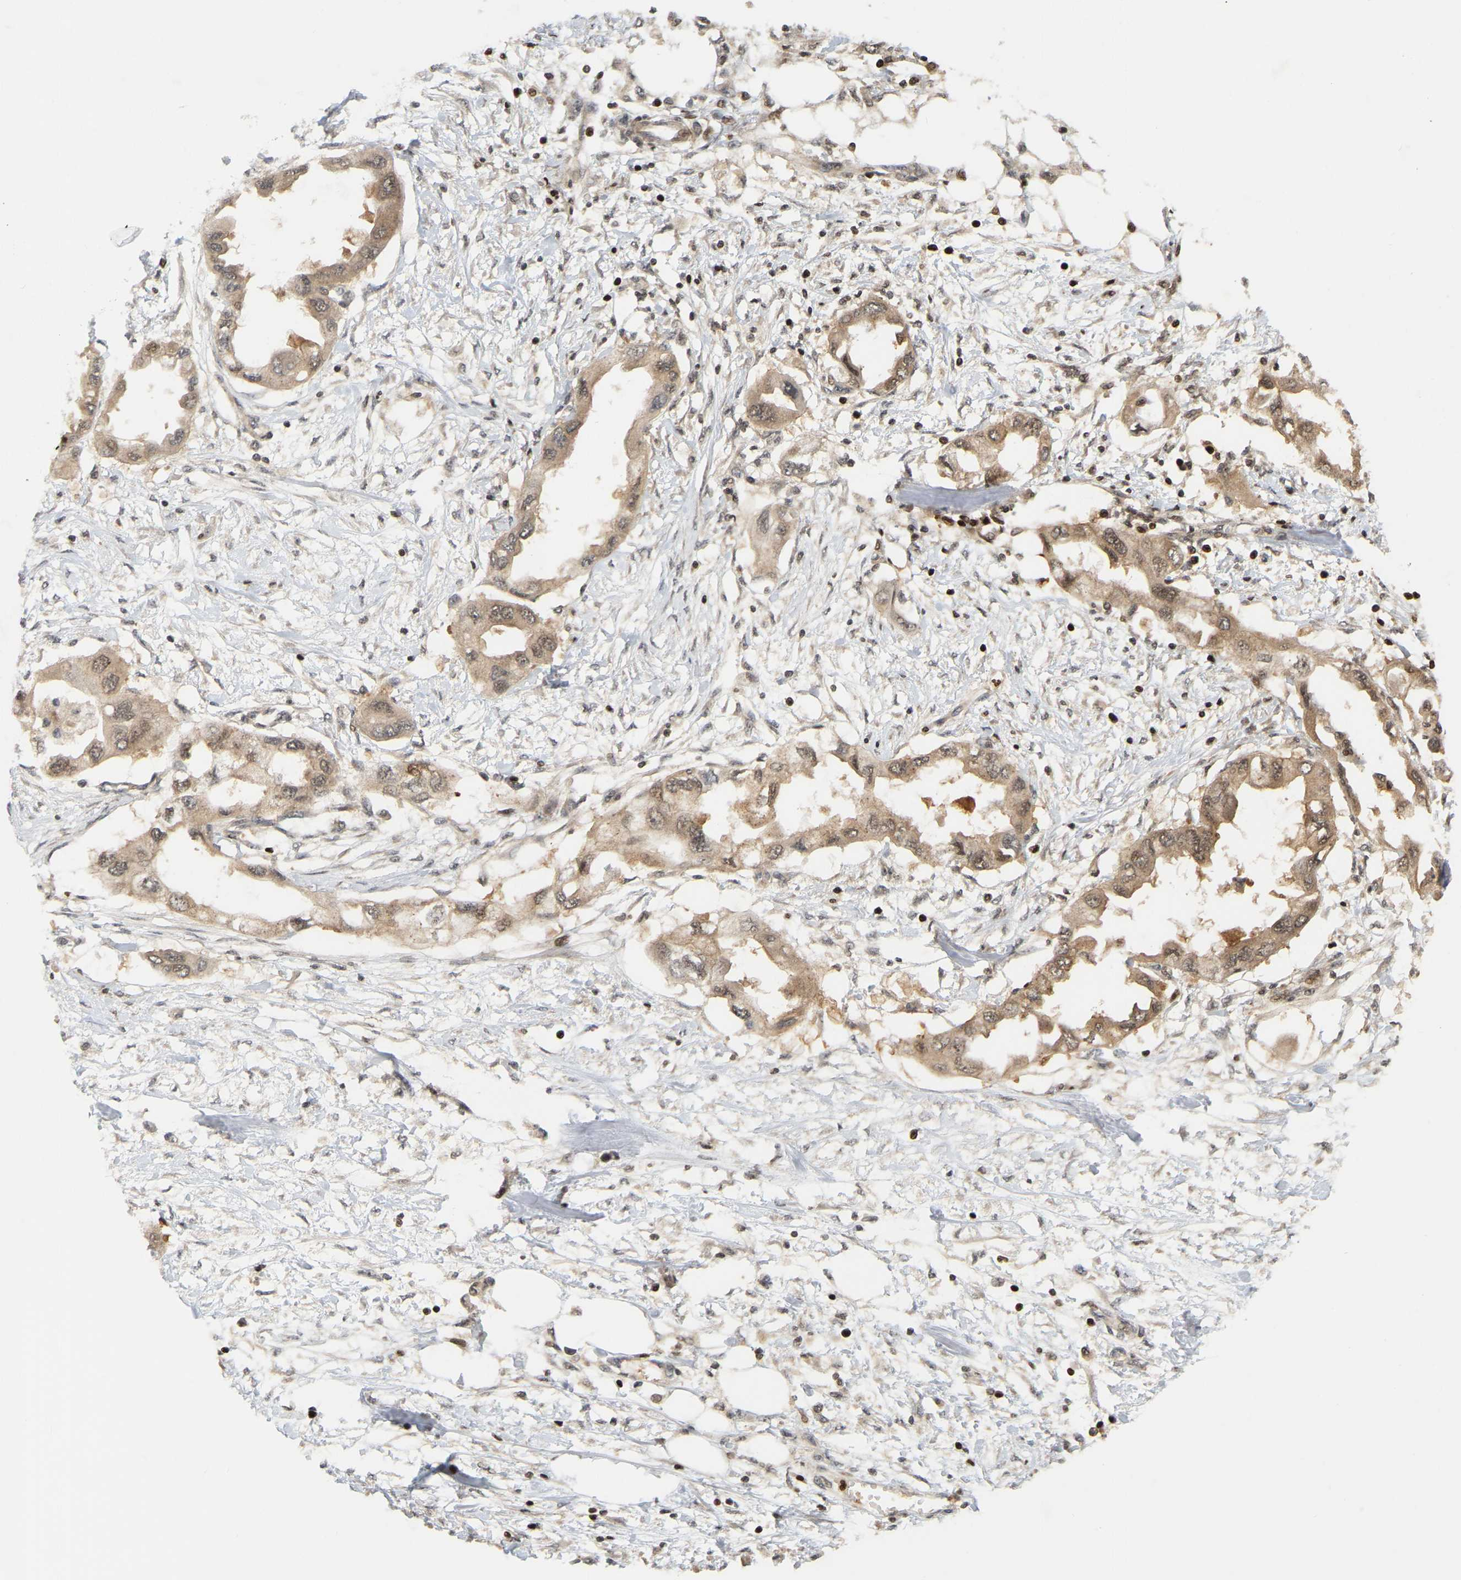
{"staining": {"intensity": "moderate", "quantity": ">75%", "location": "cytoplasmic/membranous,nuclear"}, "tissue": "endometrial cancer", "cell_type": "Tumor cells", "image_type": "cancer", "snomed": [{"axis": "morphology", "description": "Adenocarcinoma, NOS"}, {"axis": "topography", "description": "Endometrium"}], "caption": "Immunohistochemistry (IHC) image of human adenocarcinoma (endometrial) stained for a protein (brown), which displays medium levels of moderate cytoplasmic/membranous and nuclear staining in about >75% of tumor cells.", "gene": "NFE2L2", "patient": {"sex": "female", "age": 67}}